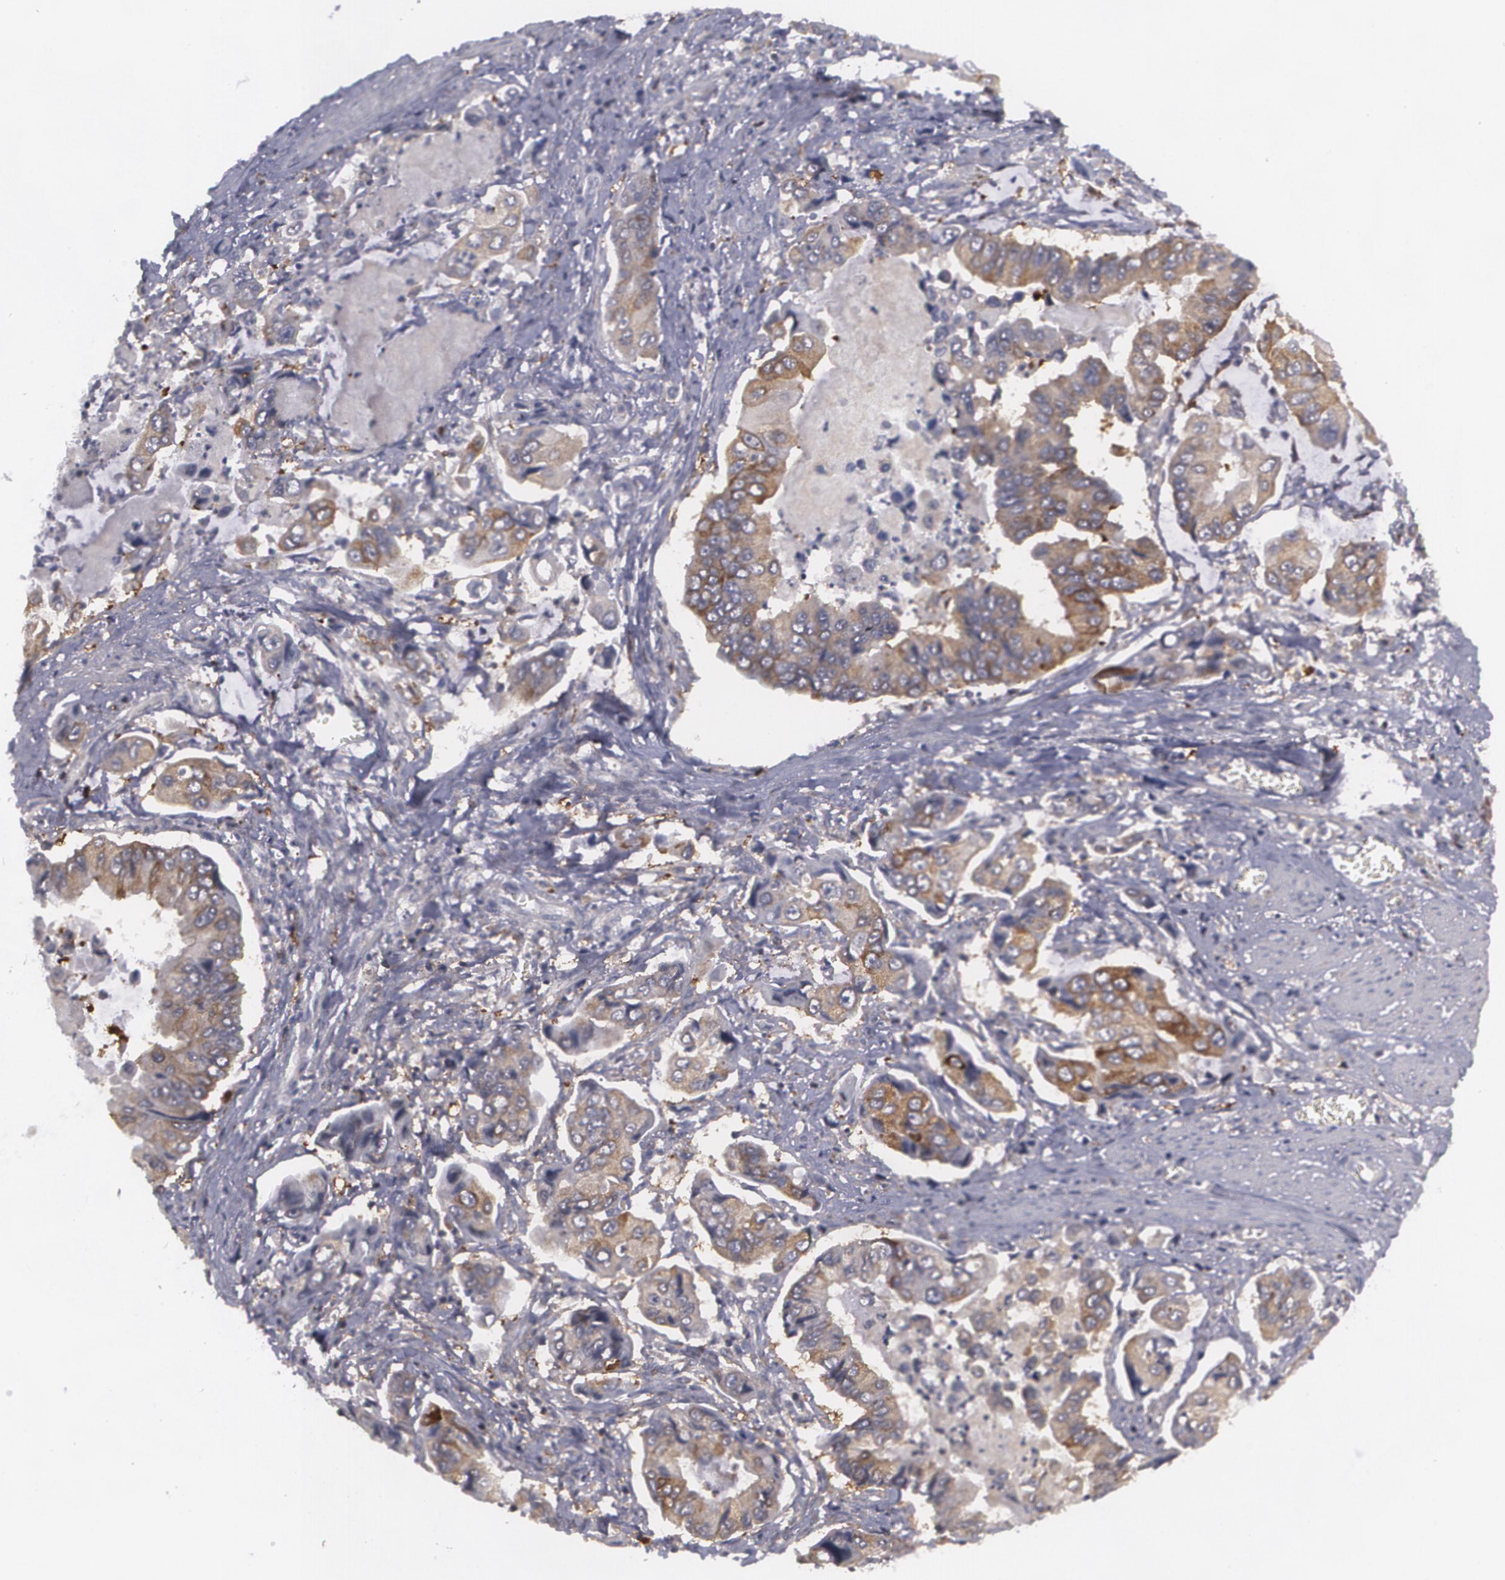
{"staining": {"intensity": "weak", "quantity": "25%-75%", "location": "cytoplasmic/membranous"}, "tissue": "stomach cancer", "cell_type": "Tumor cells", "image_type": "cancer", "snomed": [{"axis": "morphology", "description": "Adenocarcinoma, NOS"}, {"axis": "topography", "description": "Stomach, upper"}], "caption": "Tumor cells show low levels of weak cytoplasmic/membranous expression in approximately 25%-75% of cells in human stomach cancer (adenocarcinoma).", "gene": "BIN1", "patient": {"sex": "male", "age": 80}}